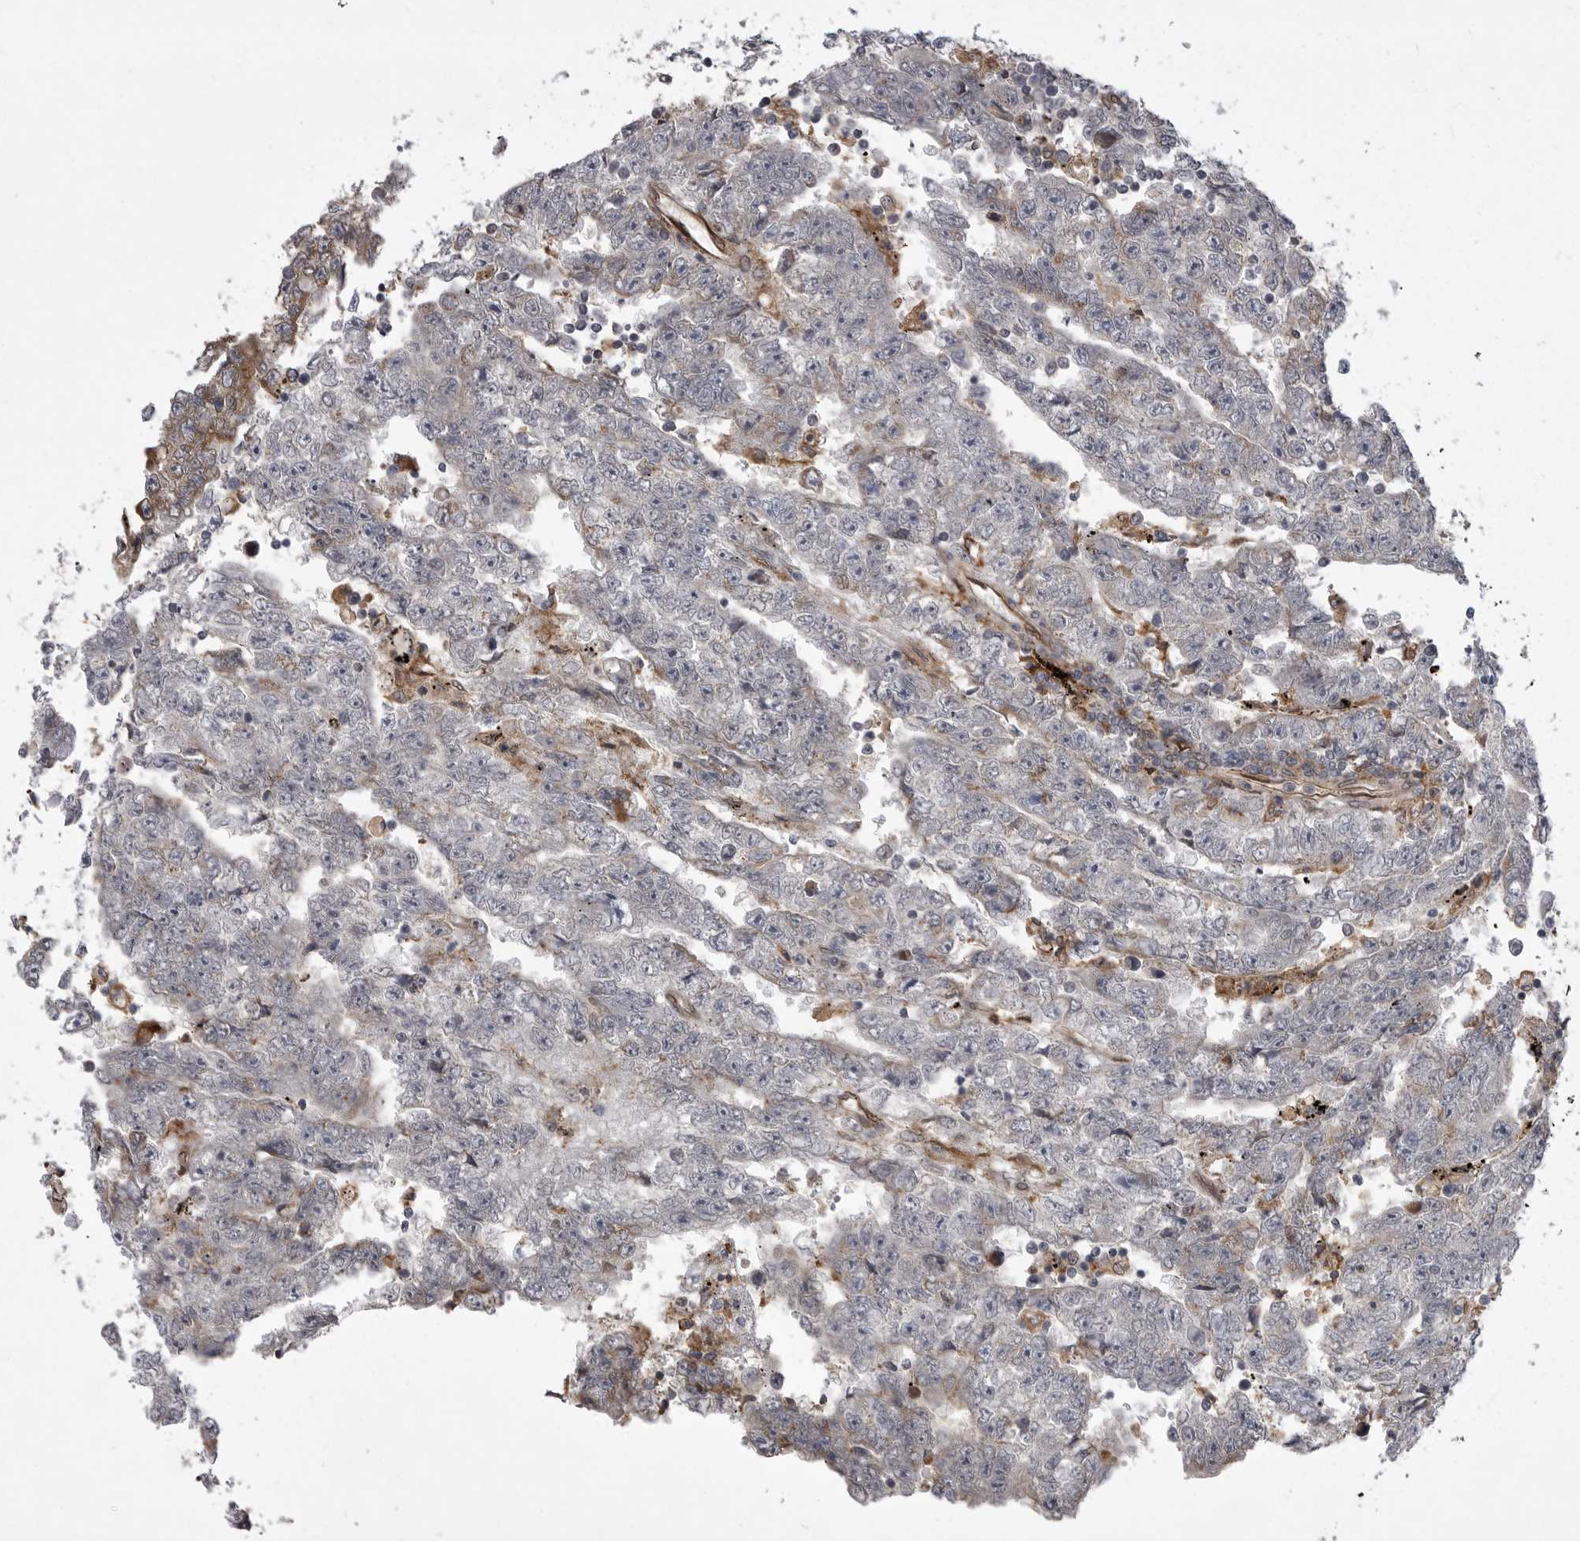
{"staining": {"intensity": "negative", "quantity": "none", "location": "none"}, "tissue": "testis cancer", "cell_type": "Tumor cells", "image_type": "cancer", "snomed": [{"axis": "morphology", "description": "Carcinoma, Embryonal, NOS"}, {"axis": "topography", "description": "Testis"}], "caption": "This photomicrograph is of embryonal carcinoma (testis) stained with IHC to label a protein in brown with the nuclei are counter-stained blue. There is no expression in tumor cells.", "gene": "ABL1", "patient": {"sex": "male", "age": 25}}